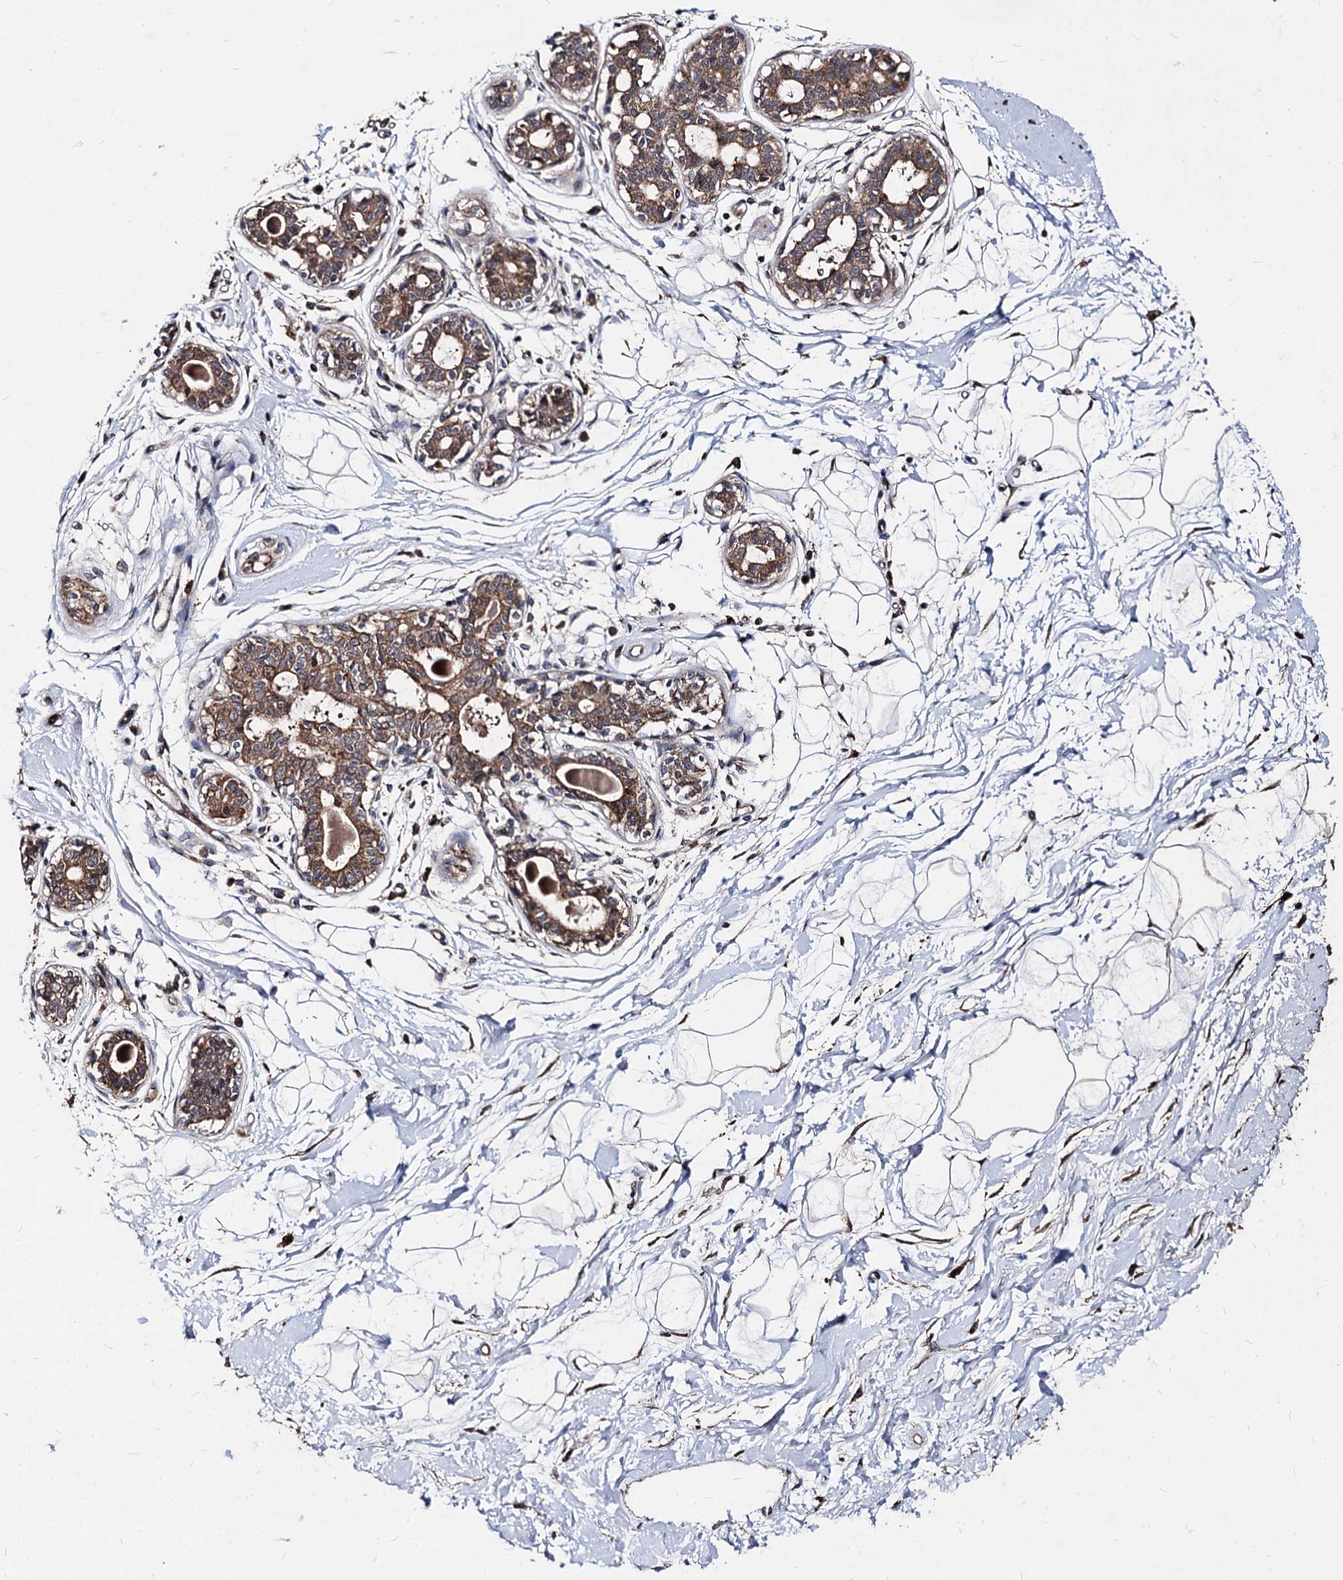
{"staining": {"intensity": "moderate", "quantity": ">75%", "location": "cytoplasmic/membranous"}, "tissue": "breast", "cell_type": "Adipocytes", "image_type": "normal", "snomed": [{"axis": "morphology", "description": "Normal tissue, NOS"}, {"axis": "topography", "description": "Breast"}], "caption": "IHC staining of benign breast, which demonstrates medium levels of moderate cytoplasmic/membranous expression in approximately >75% of adipocytes indicating moderate cytoplasmic/membranous protein positivity. The staining was performed using DAB (brown) for protein detection and nuclei were counterstained in hematoxylin (blue).", "gene": "BCL2L2", "patient": {"sex": "female", "age": 45}}